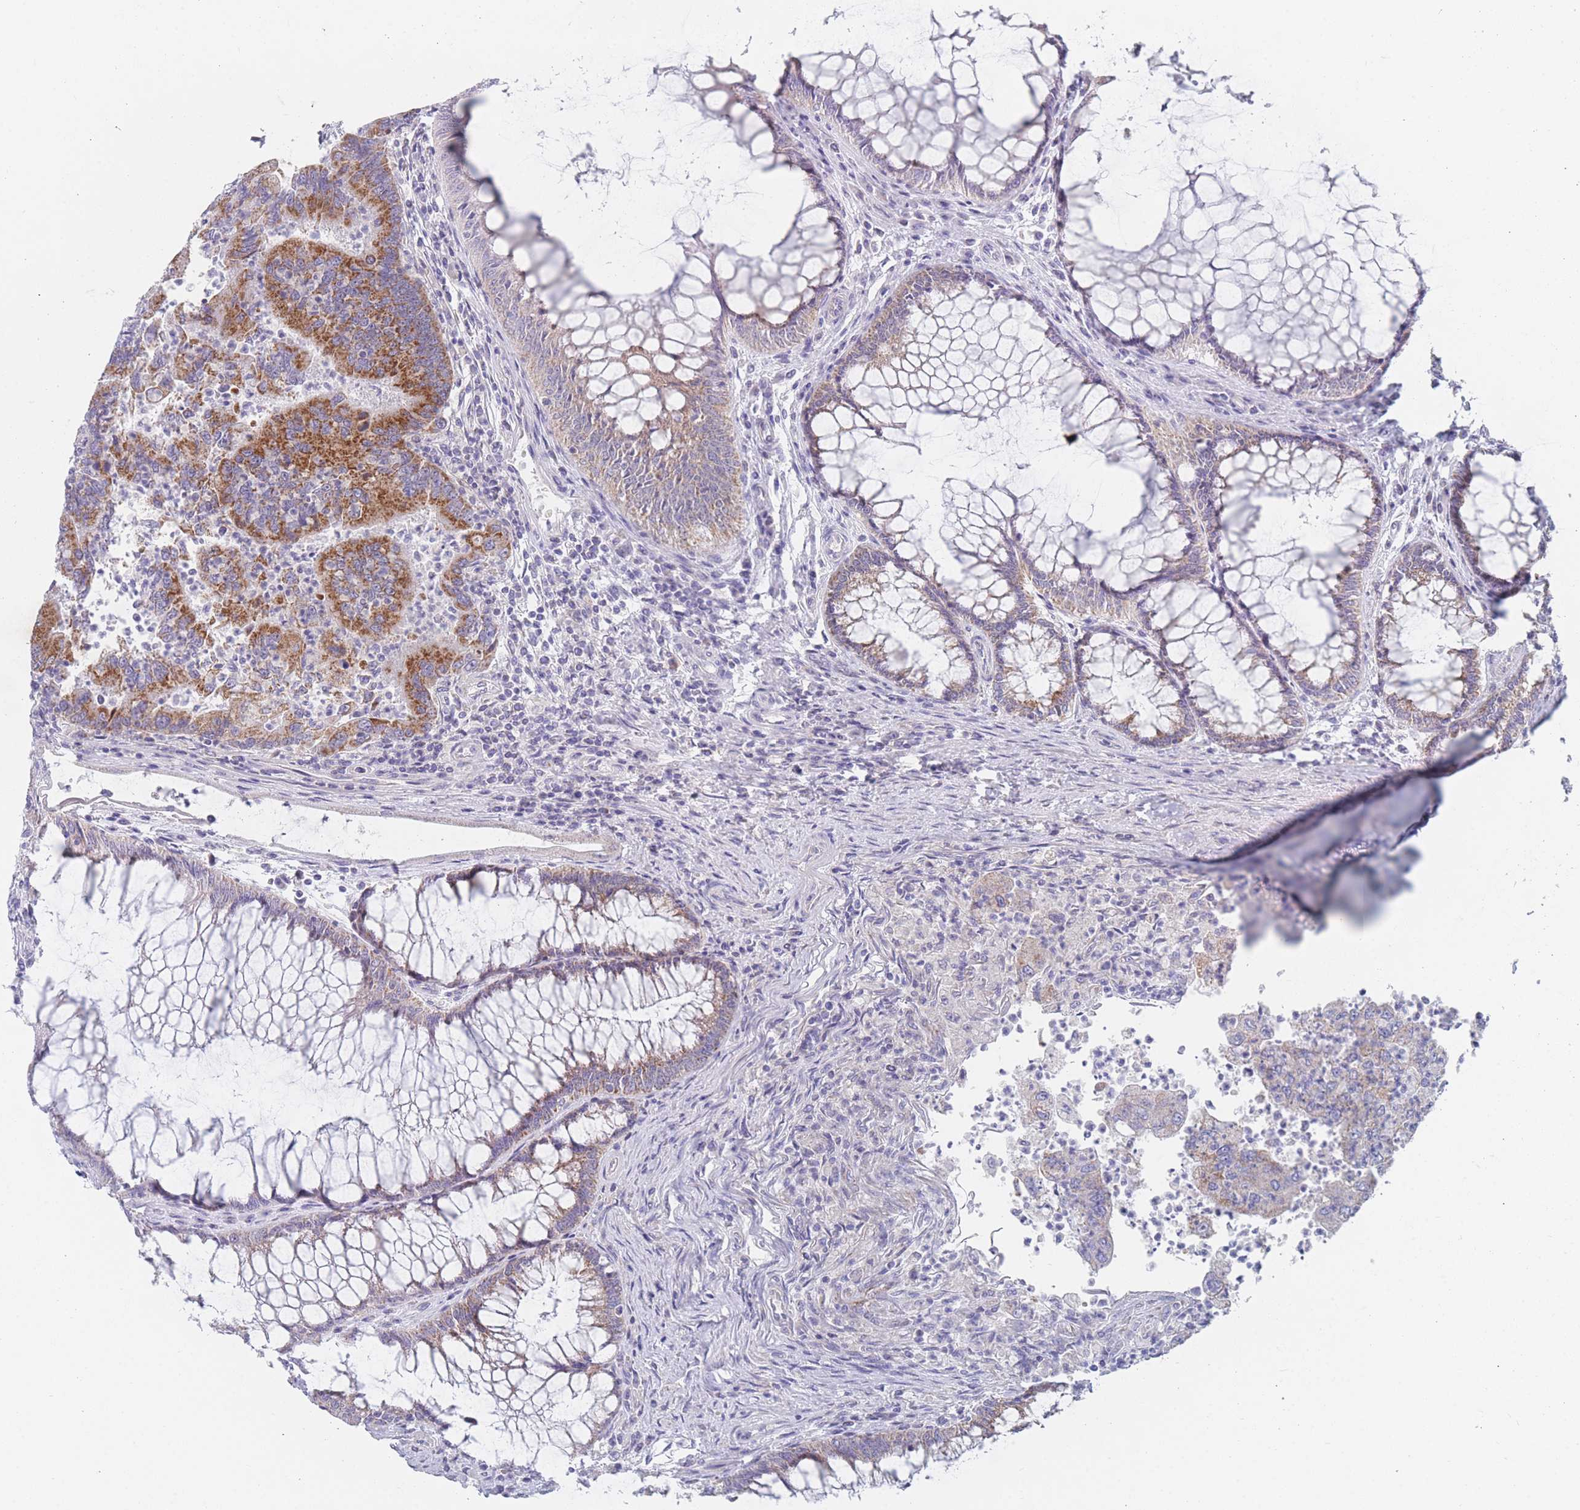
{"staining": {"intensity": "moderate", "quantity": "25%-75%", "location": "cytoplasmic/membranous"}, "tissue": "colorectal cancer", "cell_type": "Tumor cells", "image_type": "cancer", "snomed": [{"axis": "morphology", "description": "Adenocarcinoma, NOS"}, {"axis": "topography", "description": "Colon"}], "caption": "Moderate cytoplasmic/membranous protein staining is present in approximately 25%-75% of tumor cells in adenocarcinoma (colorectal).", "gene": "MRPS14", "patient": {"sex": "female", "age": 67}}